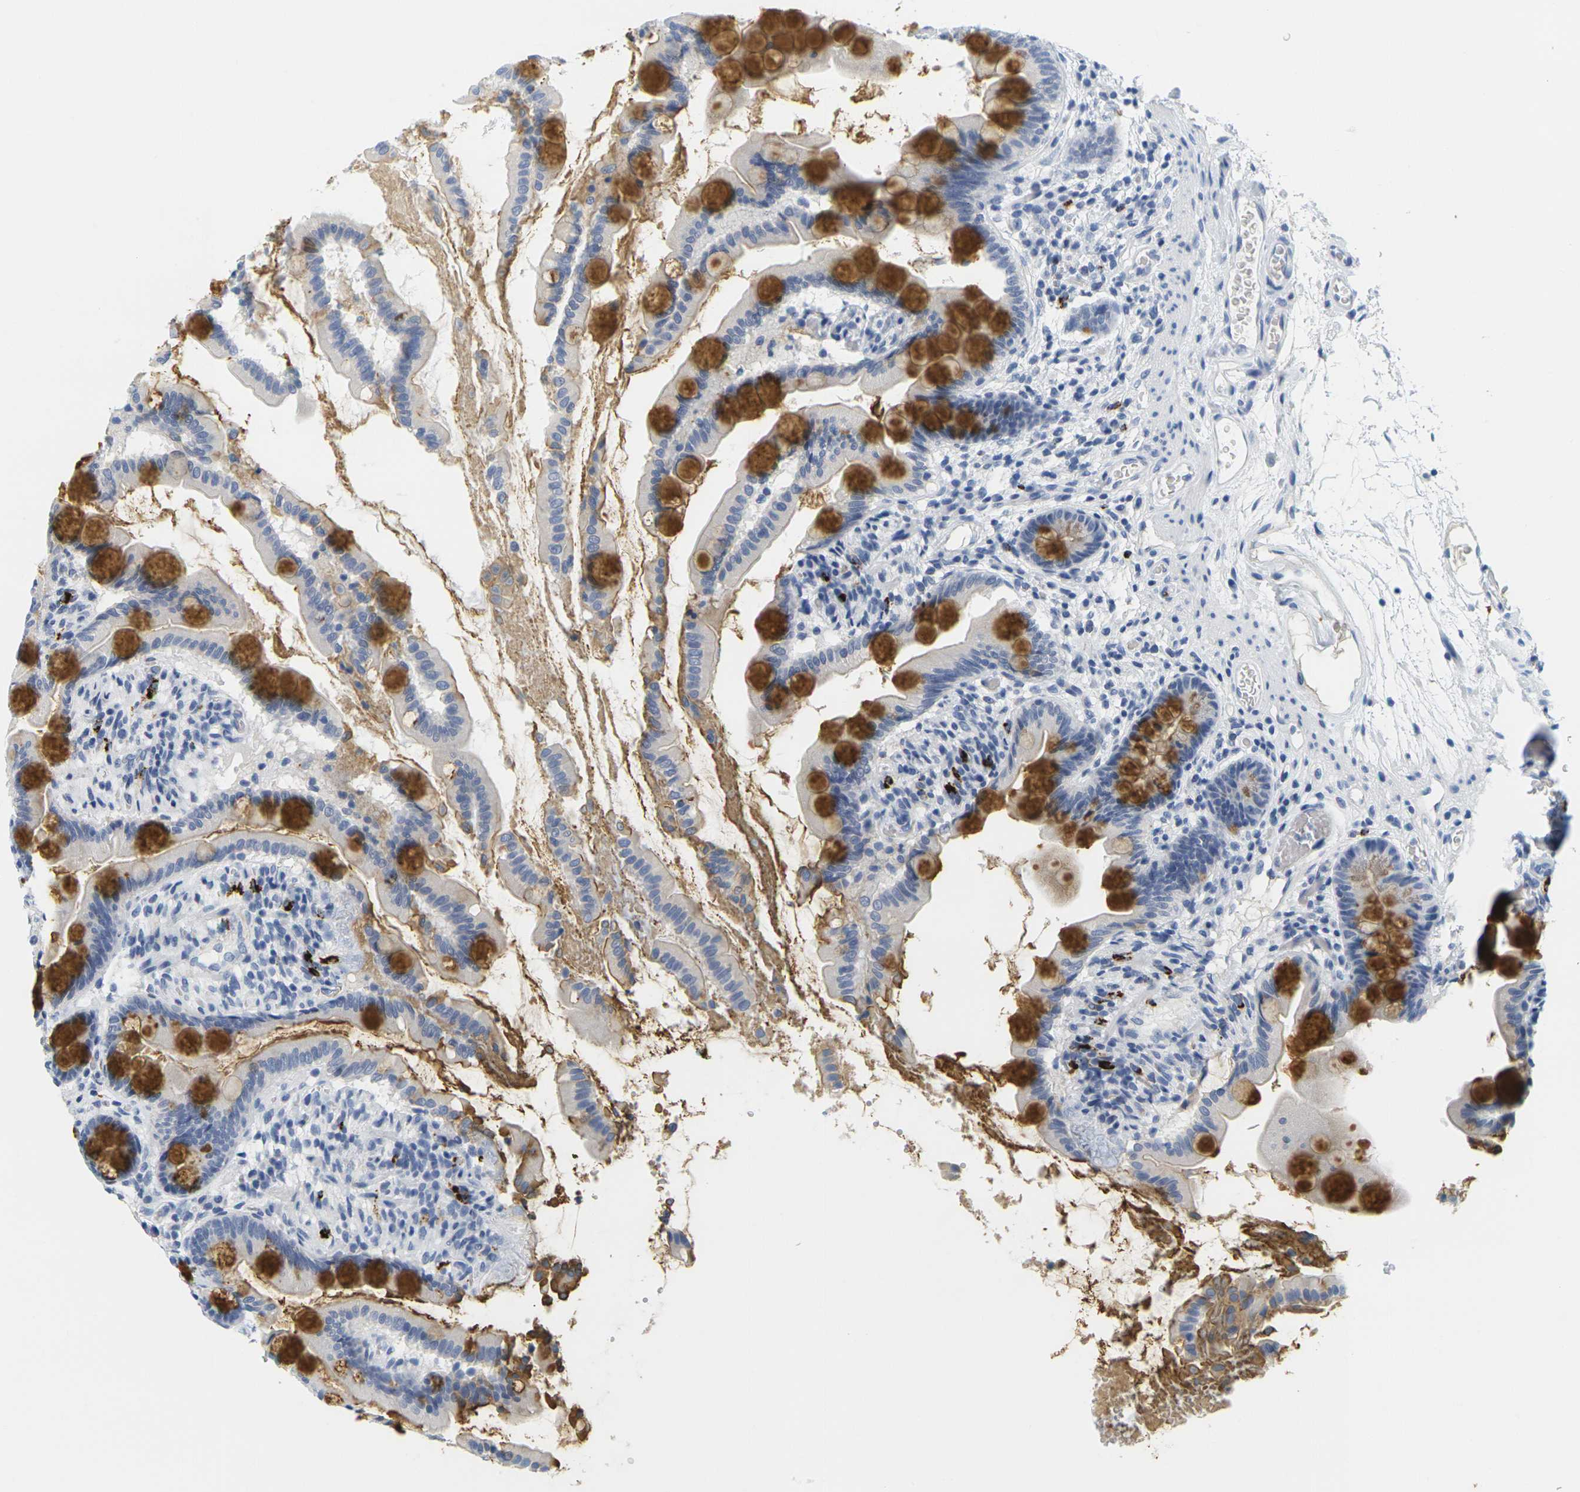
{"staining": {"intensity": "strong", "quantity": "25%-75%", "location": "cytoplasmic/membranous"}, "tissue": "small intestine", "cell_type": "Glandular cells", "image_type": "normal", "snomed": [{"axis": "morphology", "description": "Normal tissue, NOS"}, {"axis": "topography", "description": "Small intestine"}], "caption": "Glandular cells display high levels of strong cytoplasmic/membranous staining in about 25%-75% of cells in normal human small intestine. (IHC, brightfield microscopy, high magnification).", "gene": "HLA", "patient": {"sex": "female", "age": 56}}